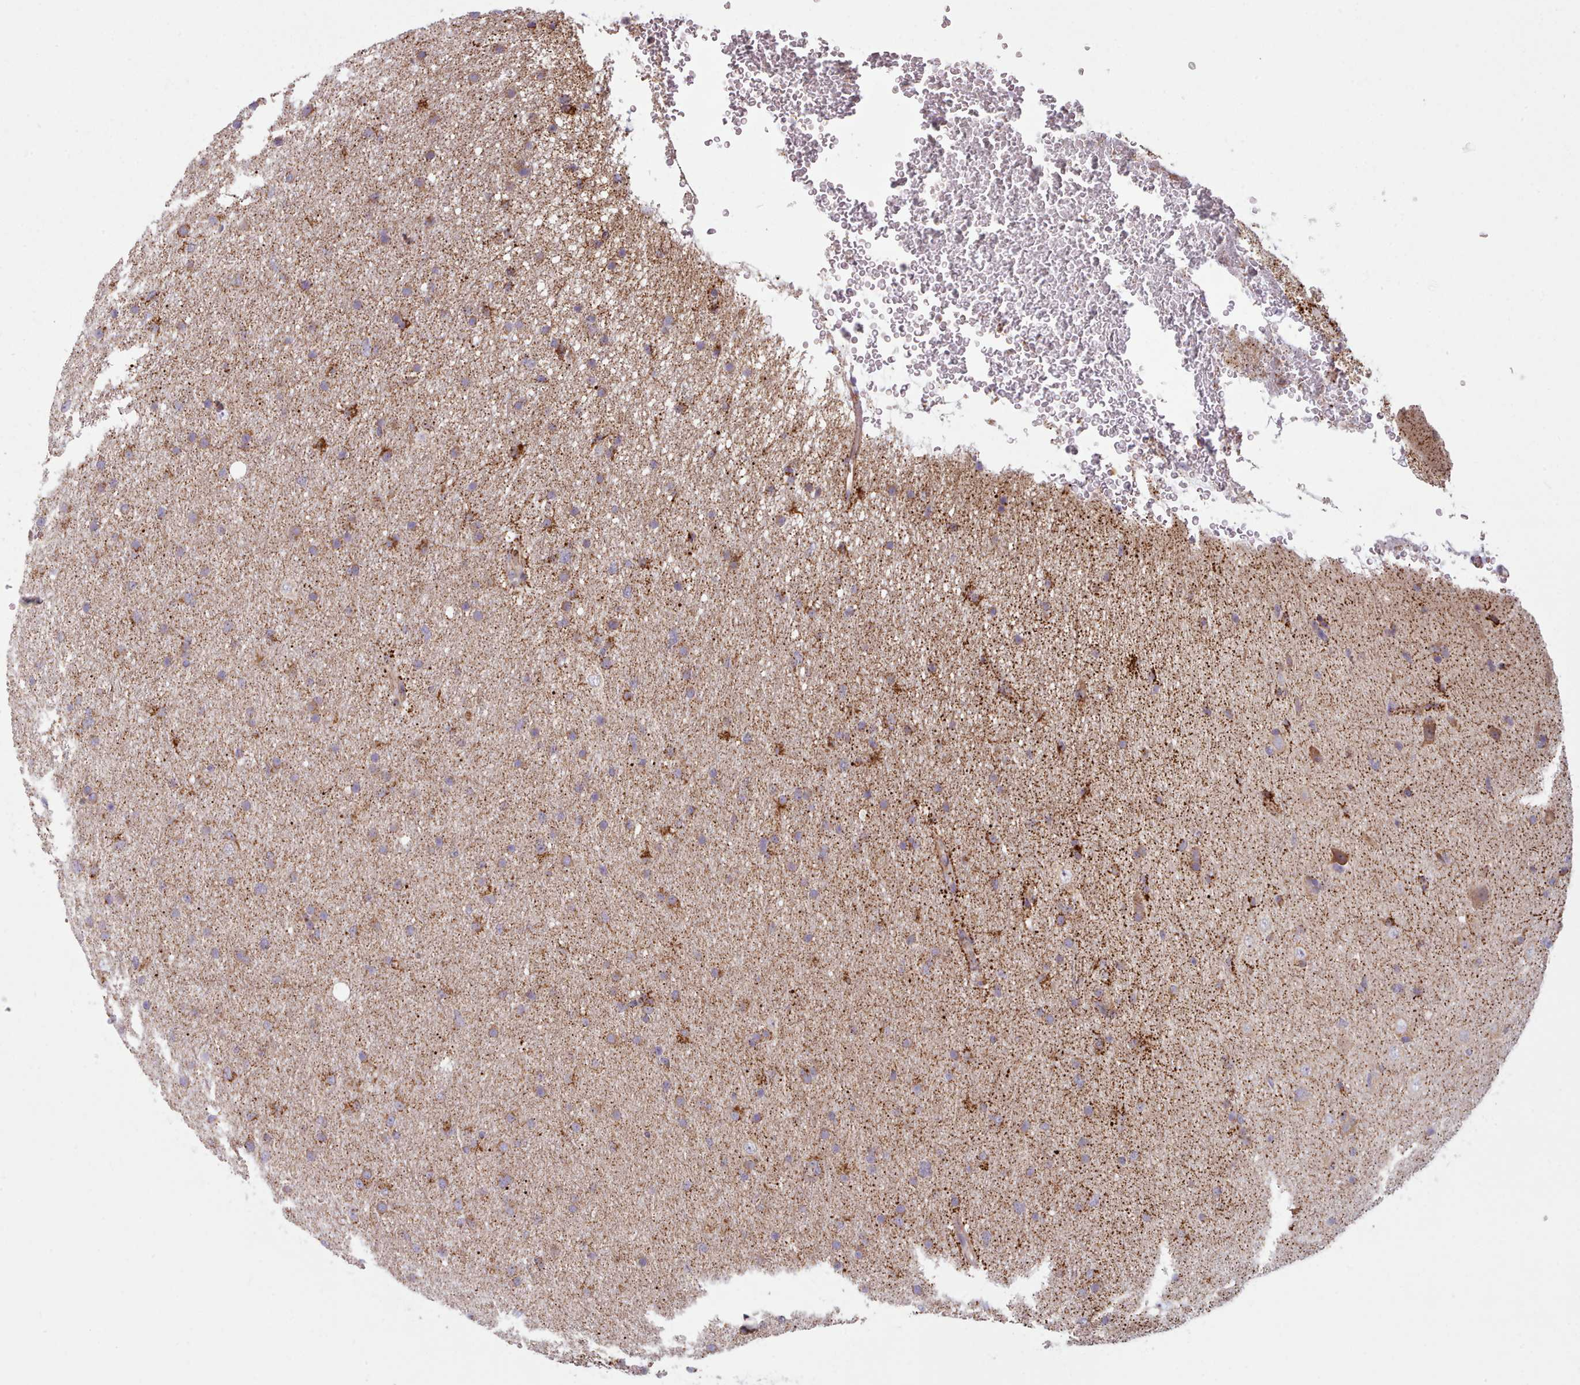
{"staining": {"intensity": "moderate", "quantity": ">75%", "location": "cytoplasmic/membranous"}, "tissue": "glioma", "cell_type": "Tumor cells", "image_type": "cancer", "snomed": [{"axis": "morphology", "description": "Glioma, malignant, Low grade"}, {"axis": "topography", "description": "Cerebral cortex"}], "caption": "Moderate cytoplasmic/membranous expression is appreciated in about >75% of tumor cells in malignant glioma (low-grade).", "gene": "CRYBG1", "patient": {"sex": "female", "age": 39}}